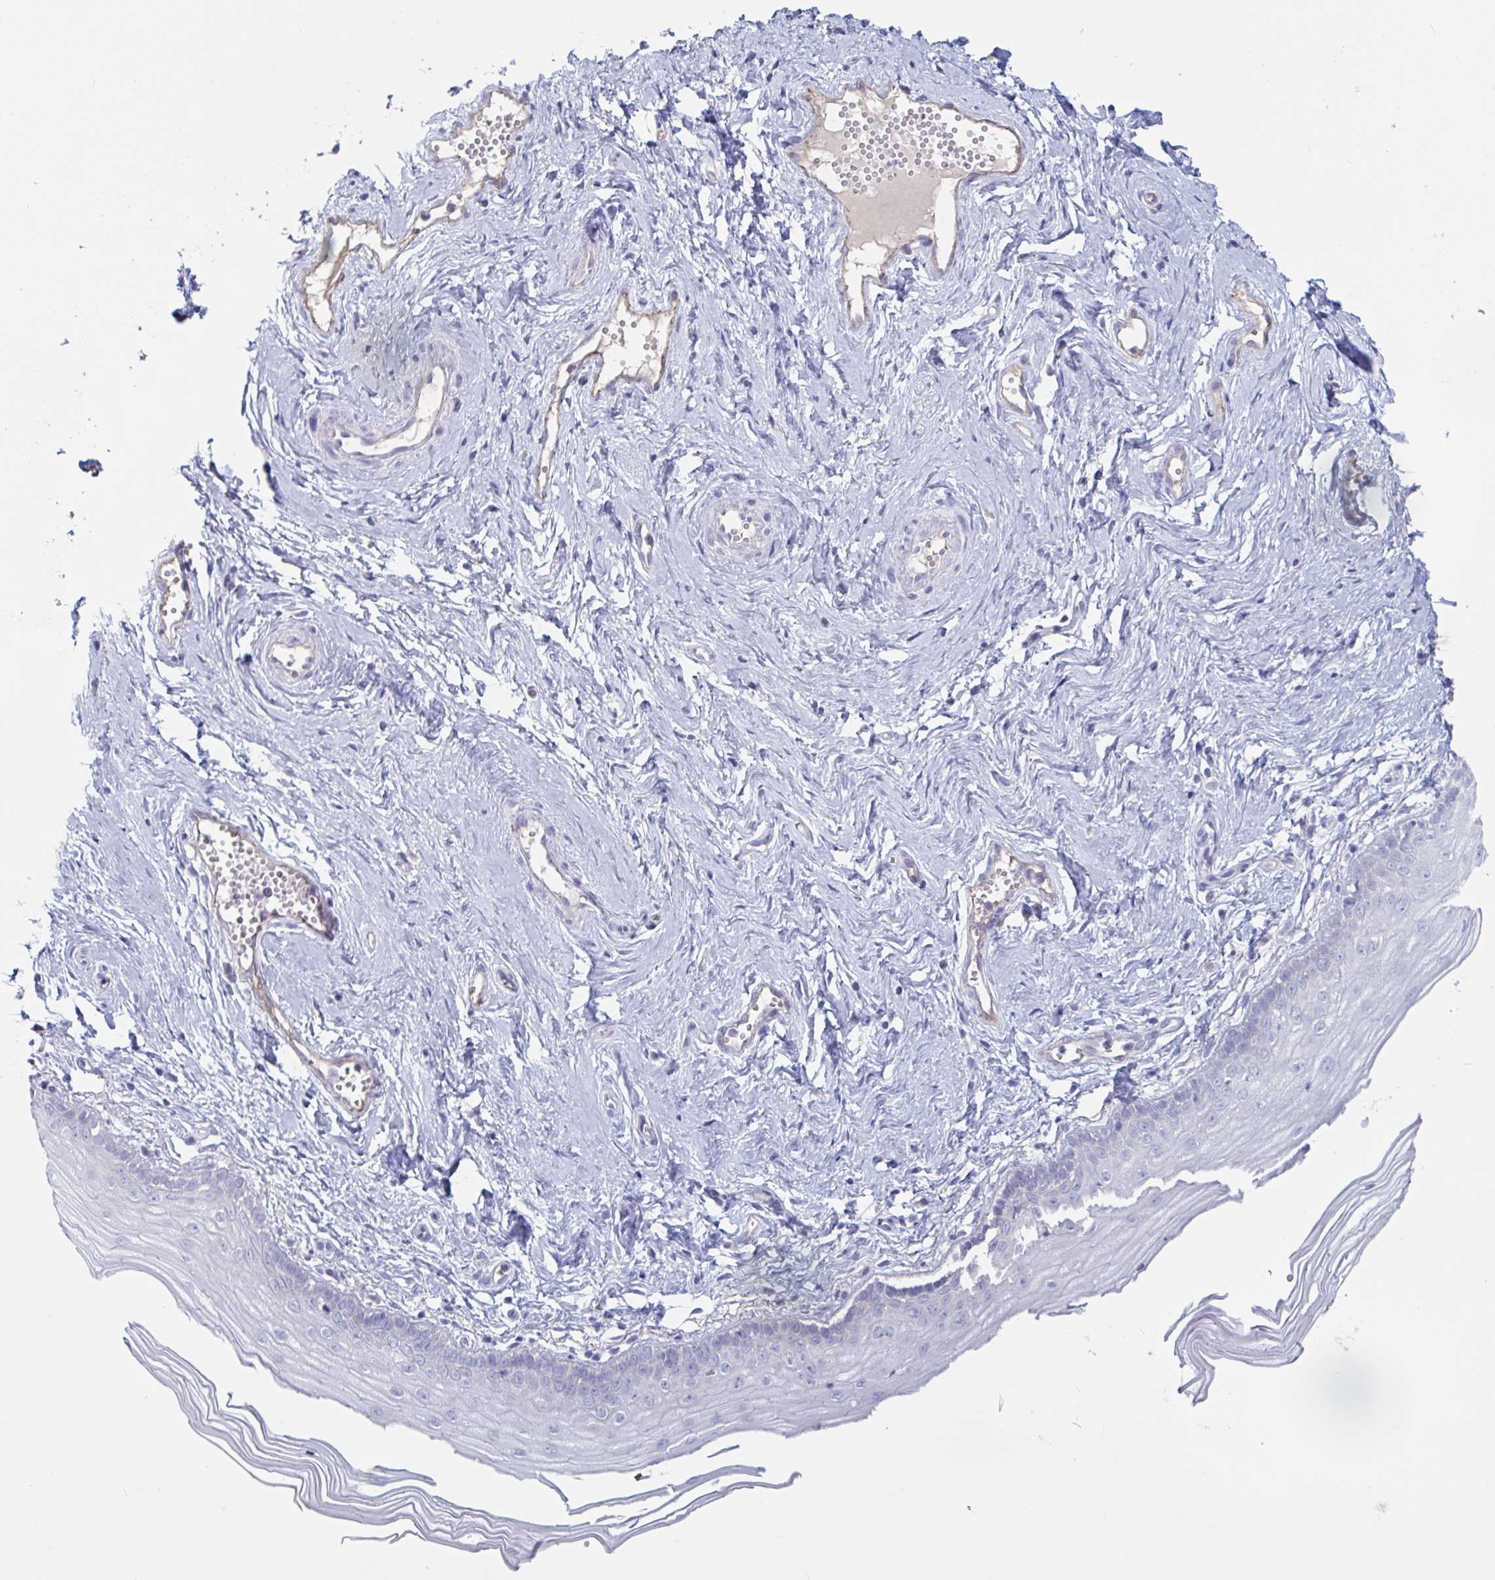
{"staining": {"intensity": "negative", "quantity": "none", "location": "none"}, "tissue": "vagina", "cell_type": "Squamous epithelial cells", "image_type": "normal", "snomed": [{"axis": "morphology", "description": "Normal tissue, NOS"}, {"axis": "topography", "description": "Vagina"}], "caption": "Immunohistochemical staining of benign vagina exhibits no significant staining in squamous epithelial cells.", "gene": "ABHD16A", "patient": {"sex": "female", "age": 38}}